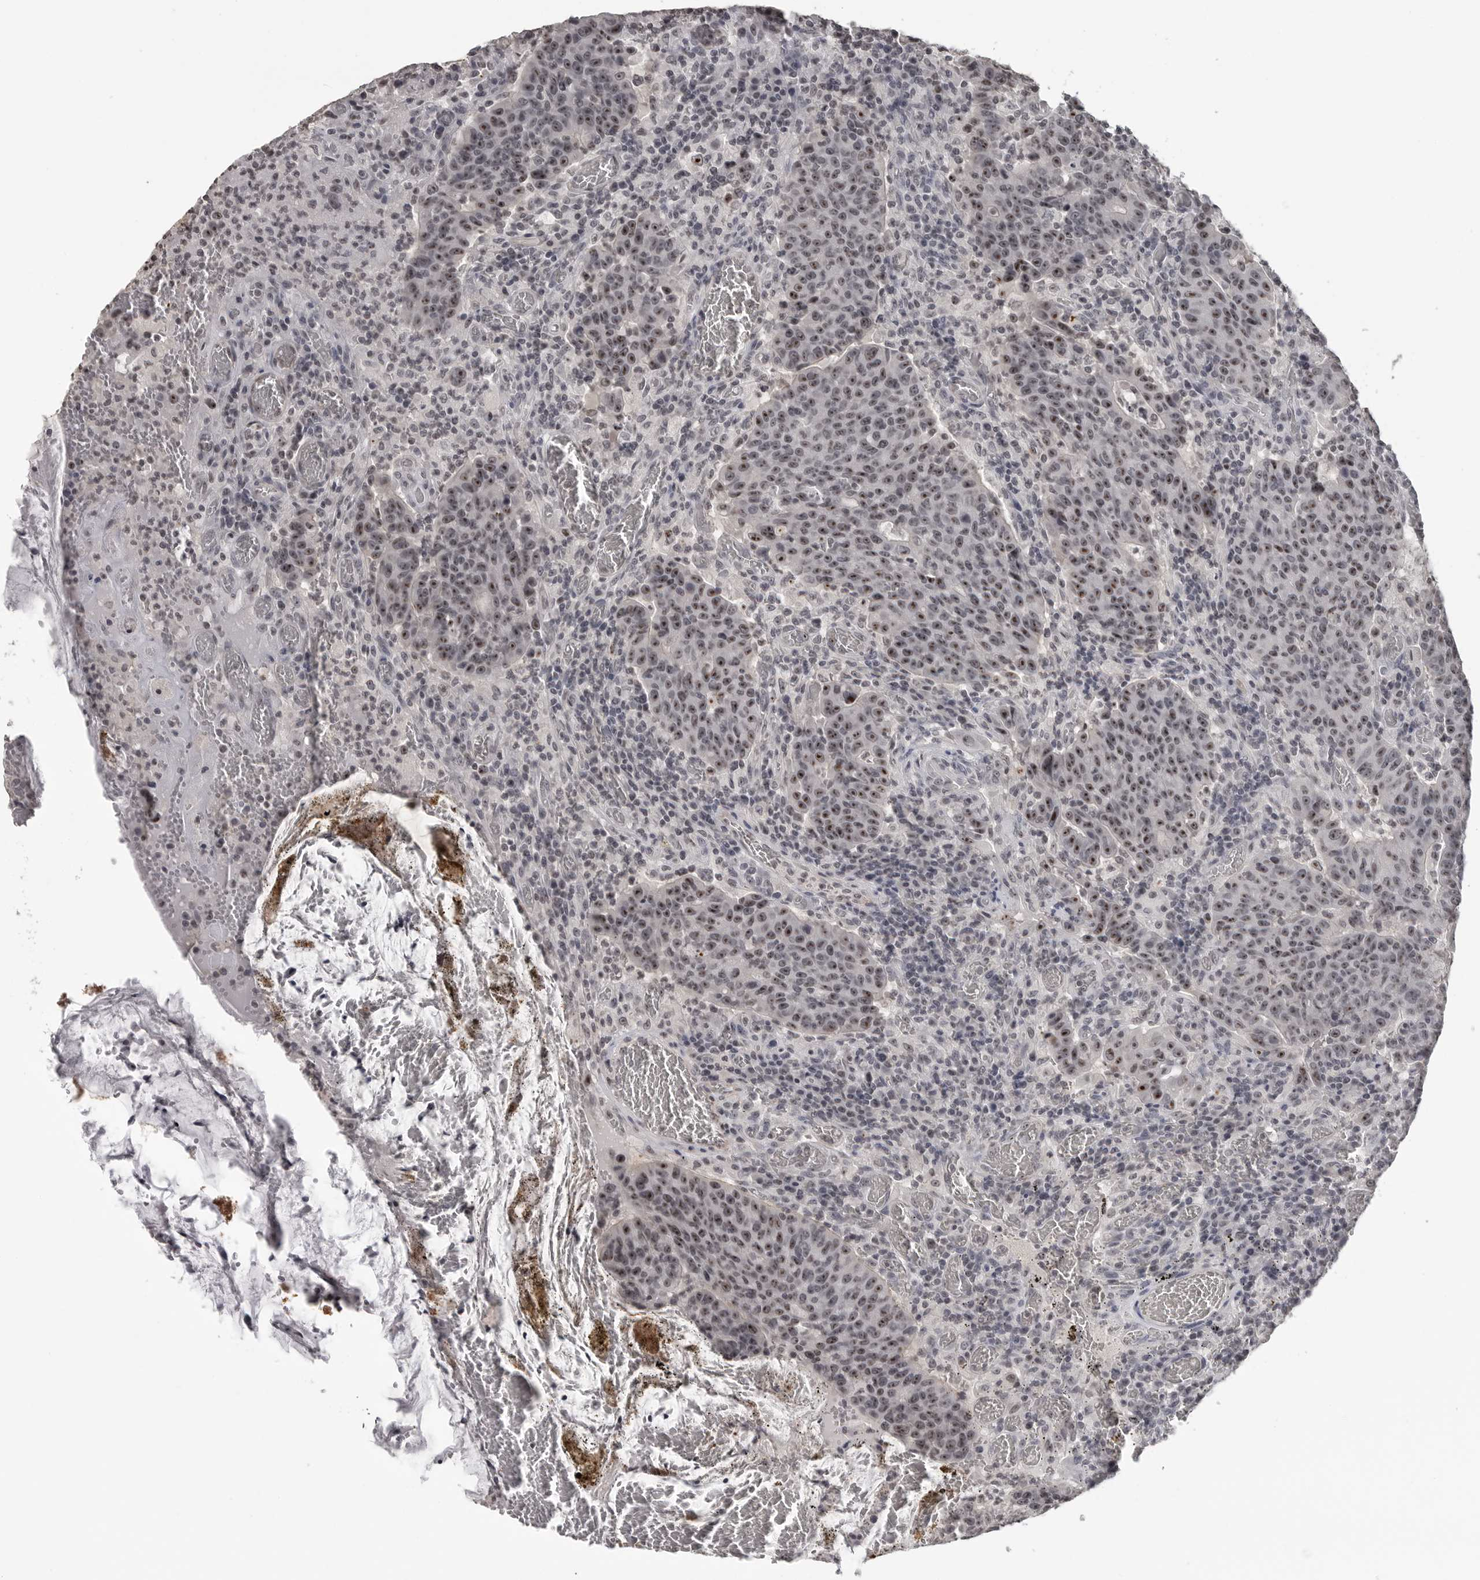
{"staining": {"intensity": "moderate", "quantity": ">75%", "location": "nuclear"}, "tissue": "colorectal cancer", "cell_type": "Tumor cells", "image_type": "cancer", "snomed": [{"axis": "morphology", "description": "Adenocarcinoma, NOS"}, {"axis": "topography", "description": "Colon"}], "caption": "Tumor cells exhibit medium levels of moderate nuclear positivity in about >75% of cells in human adenocarcinoma (colorectal).", "gene": "DDX54", "patient": {"sex": "female", "age": 75}}